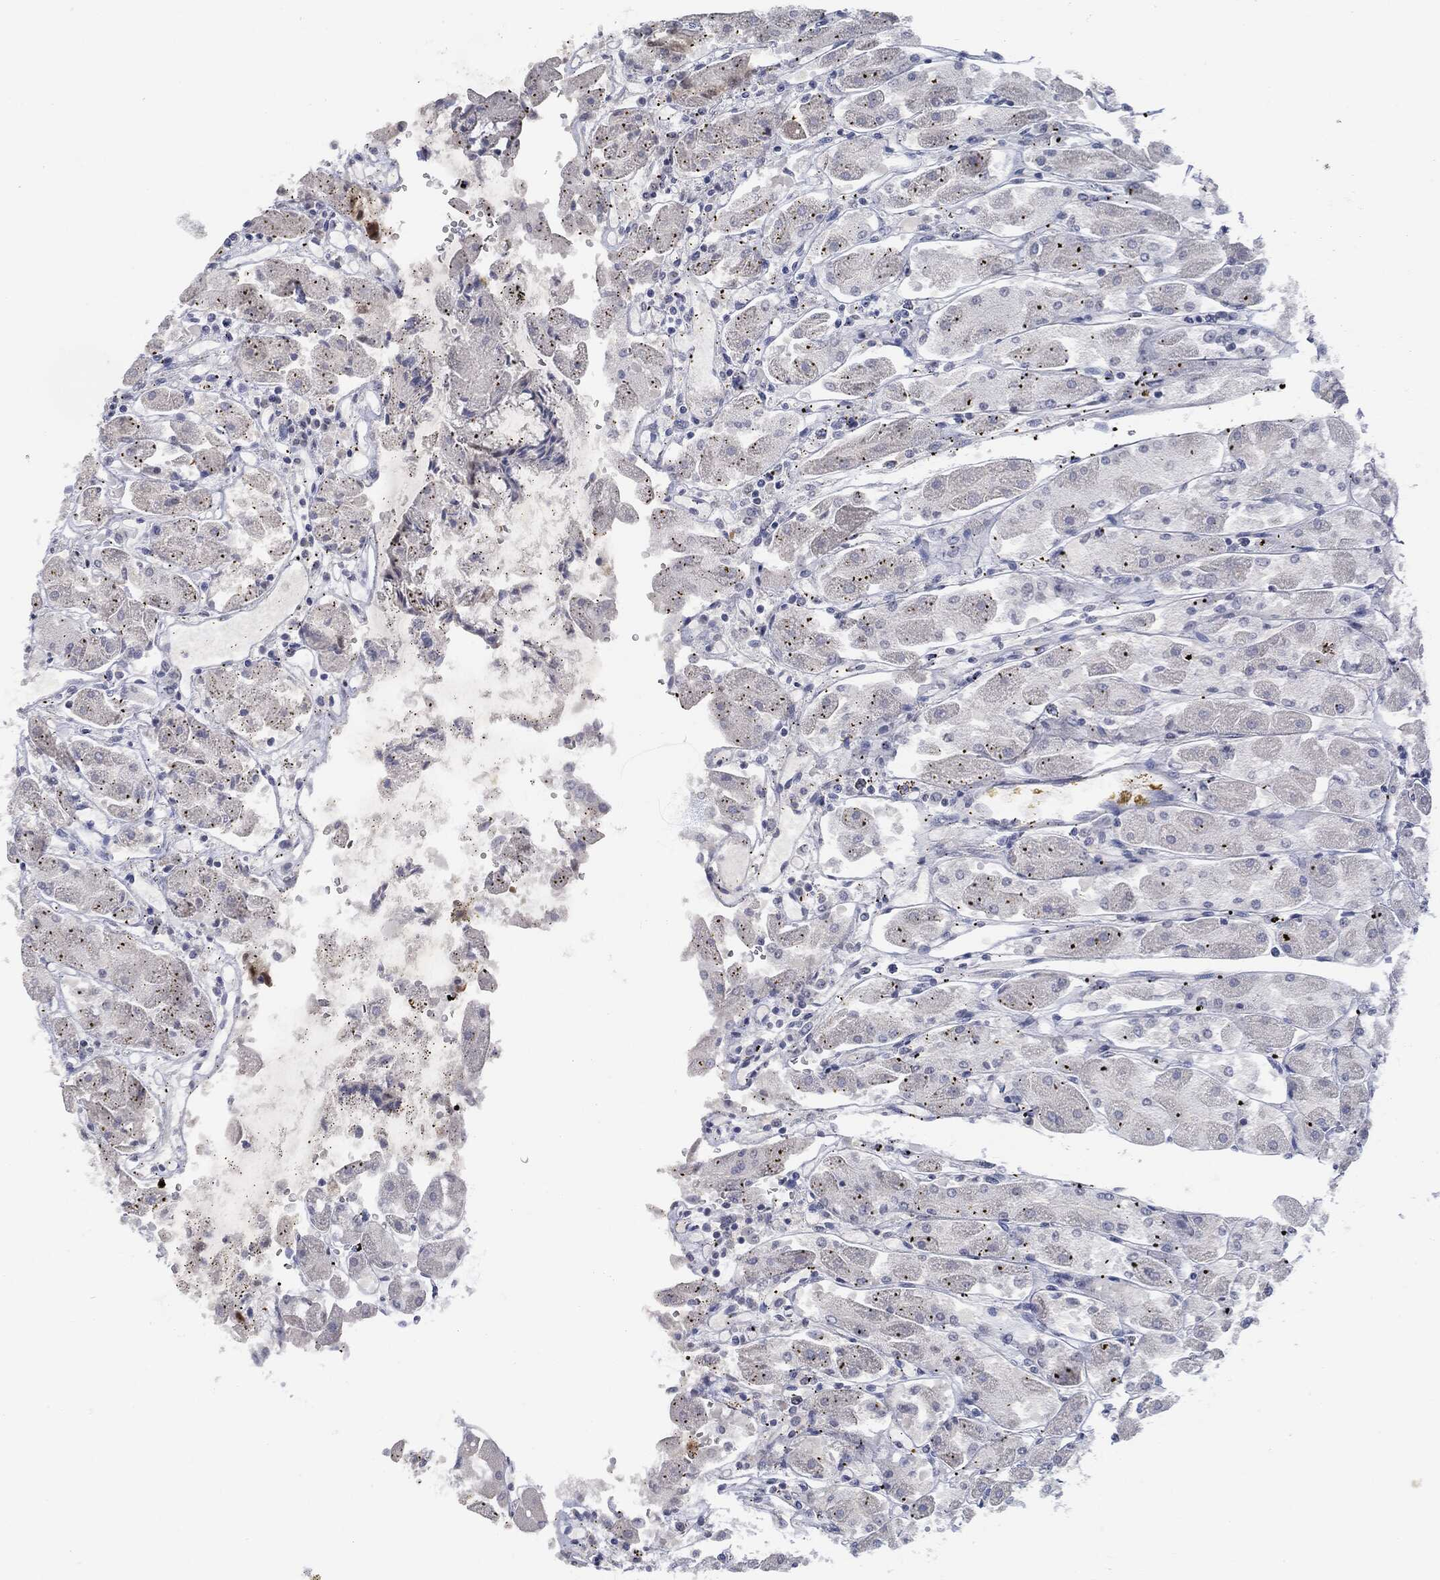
{"staining": {"intensity": "strong", "quantity": "<25%", "location": "cytoplasmic/membranous"}, "tissue": "stomach", "cell_type": "Glandular cells", "image_type": "normal", "snomed": [{"axis": "morphology", "description": "Normal tissue, NOS"}, {"axis": "topography", "description": "Stomach"}], "caption": "About <25% of glandular cells in benign stomach show strong cytoplasmic/membranous protein staining as visualized by brown immunohistochemical staining.", "gene": "UBE2C", "patient": {"sex": "male", "age": 70}}